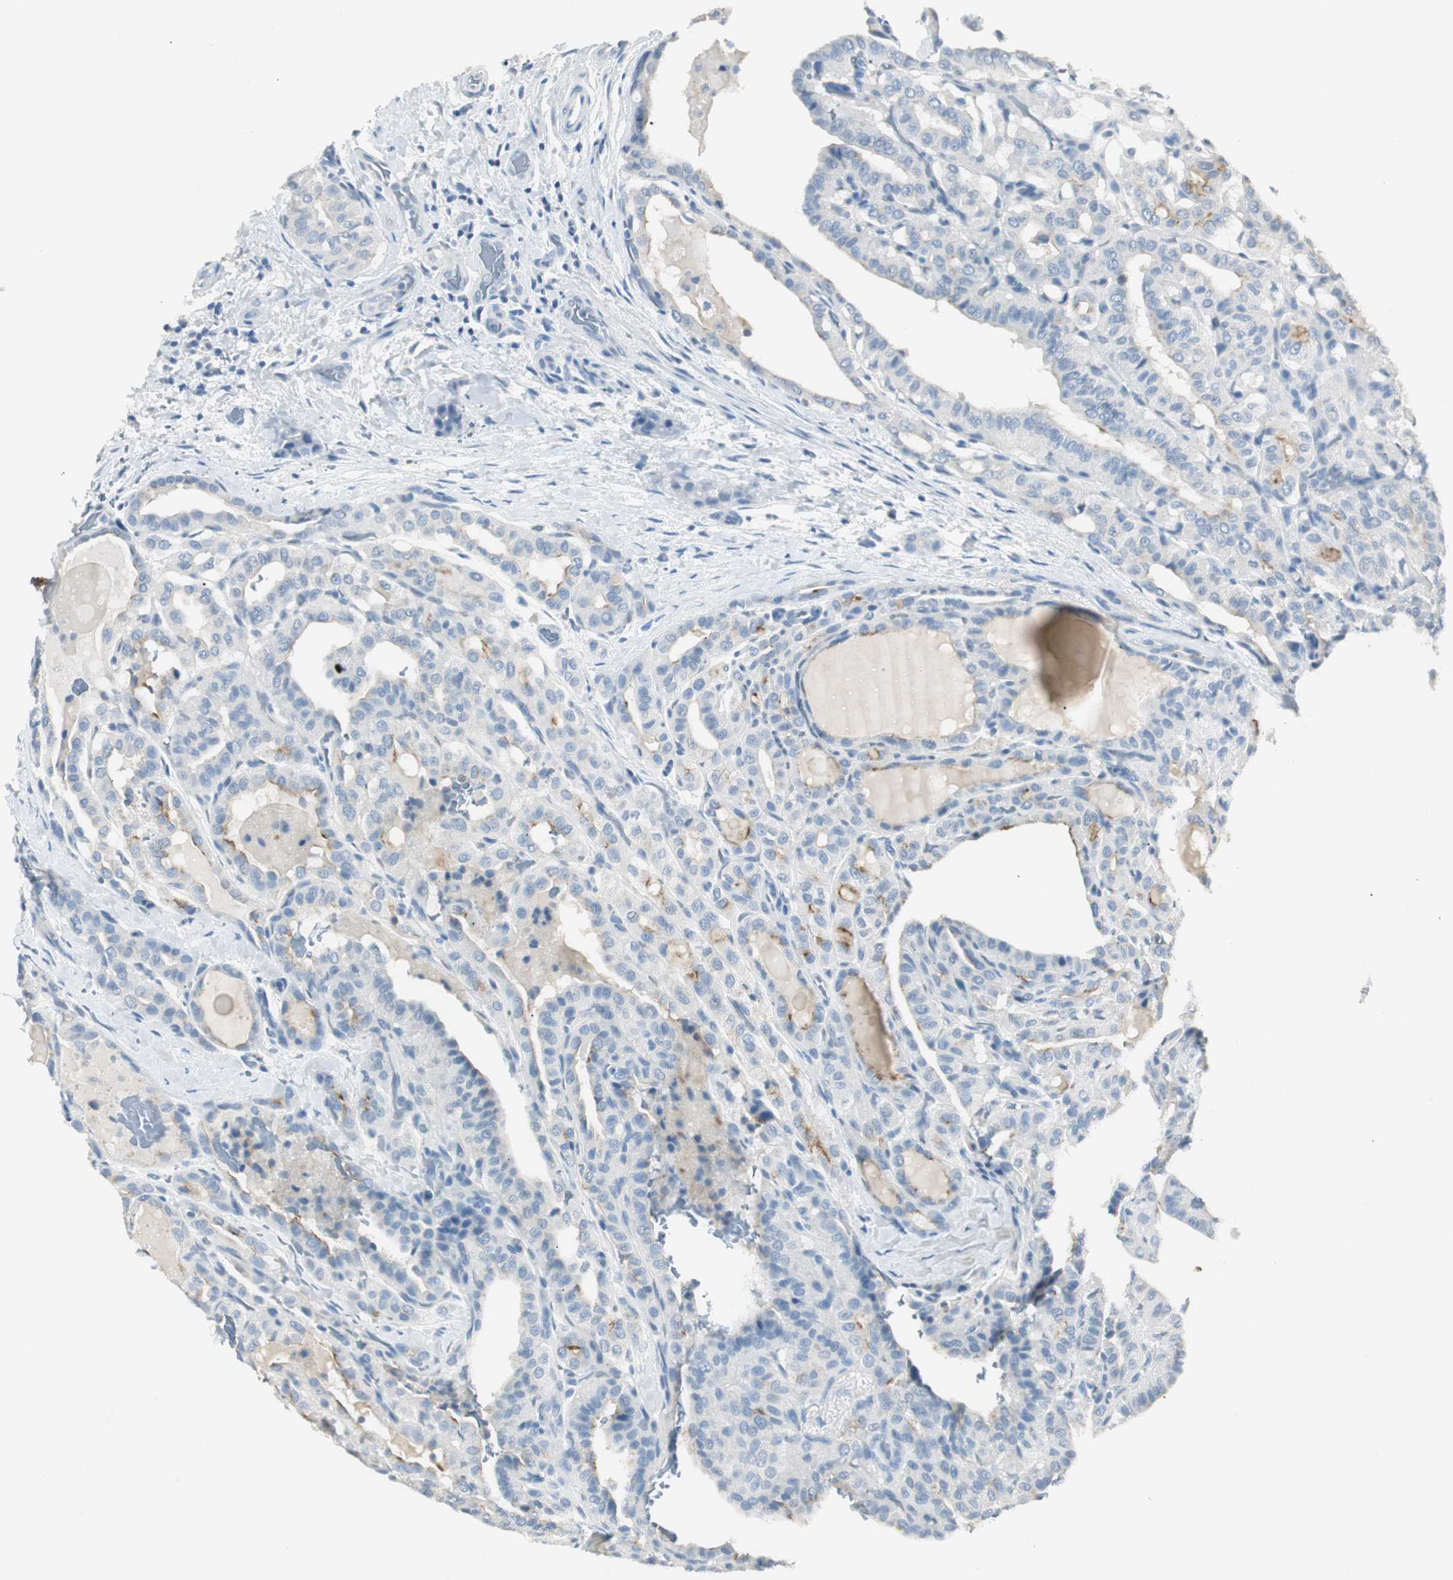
{"staining": {"intensity": "moderate", "quantity": "<25%", "location": "cytoplasmic/membranous"}, "tissue": "thyroid cancer", "cell_type": "Tumor cells", "image_type": "cancer", "snomed": [{"axis": "morphology", "description": "Papillary adenocarcinoma, NOS"}, {"axis": "topography", "description": "Thyroid gland"}], "caption": "Immunohistochemistry staining of thyroid cancer, which exhibits low levels of moderate cytoplasmic/membranous positivity in about <25% of tumor cells indicating moderate cytoplasmic/membranous protein expression. The staining was performed using DAB (3,3'-diaminobenzidine) (brown) for protein detection and nuclei were counterstained in hematoxylin (blue).", "gene": "LRP2", "patient": {"sex": "male", "age": 77}}